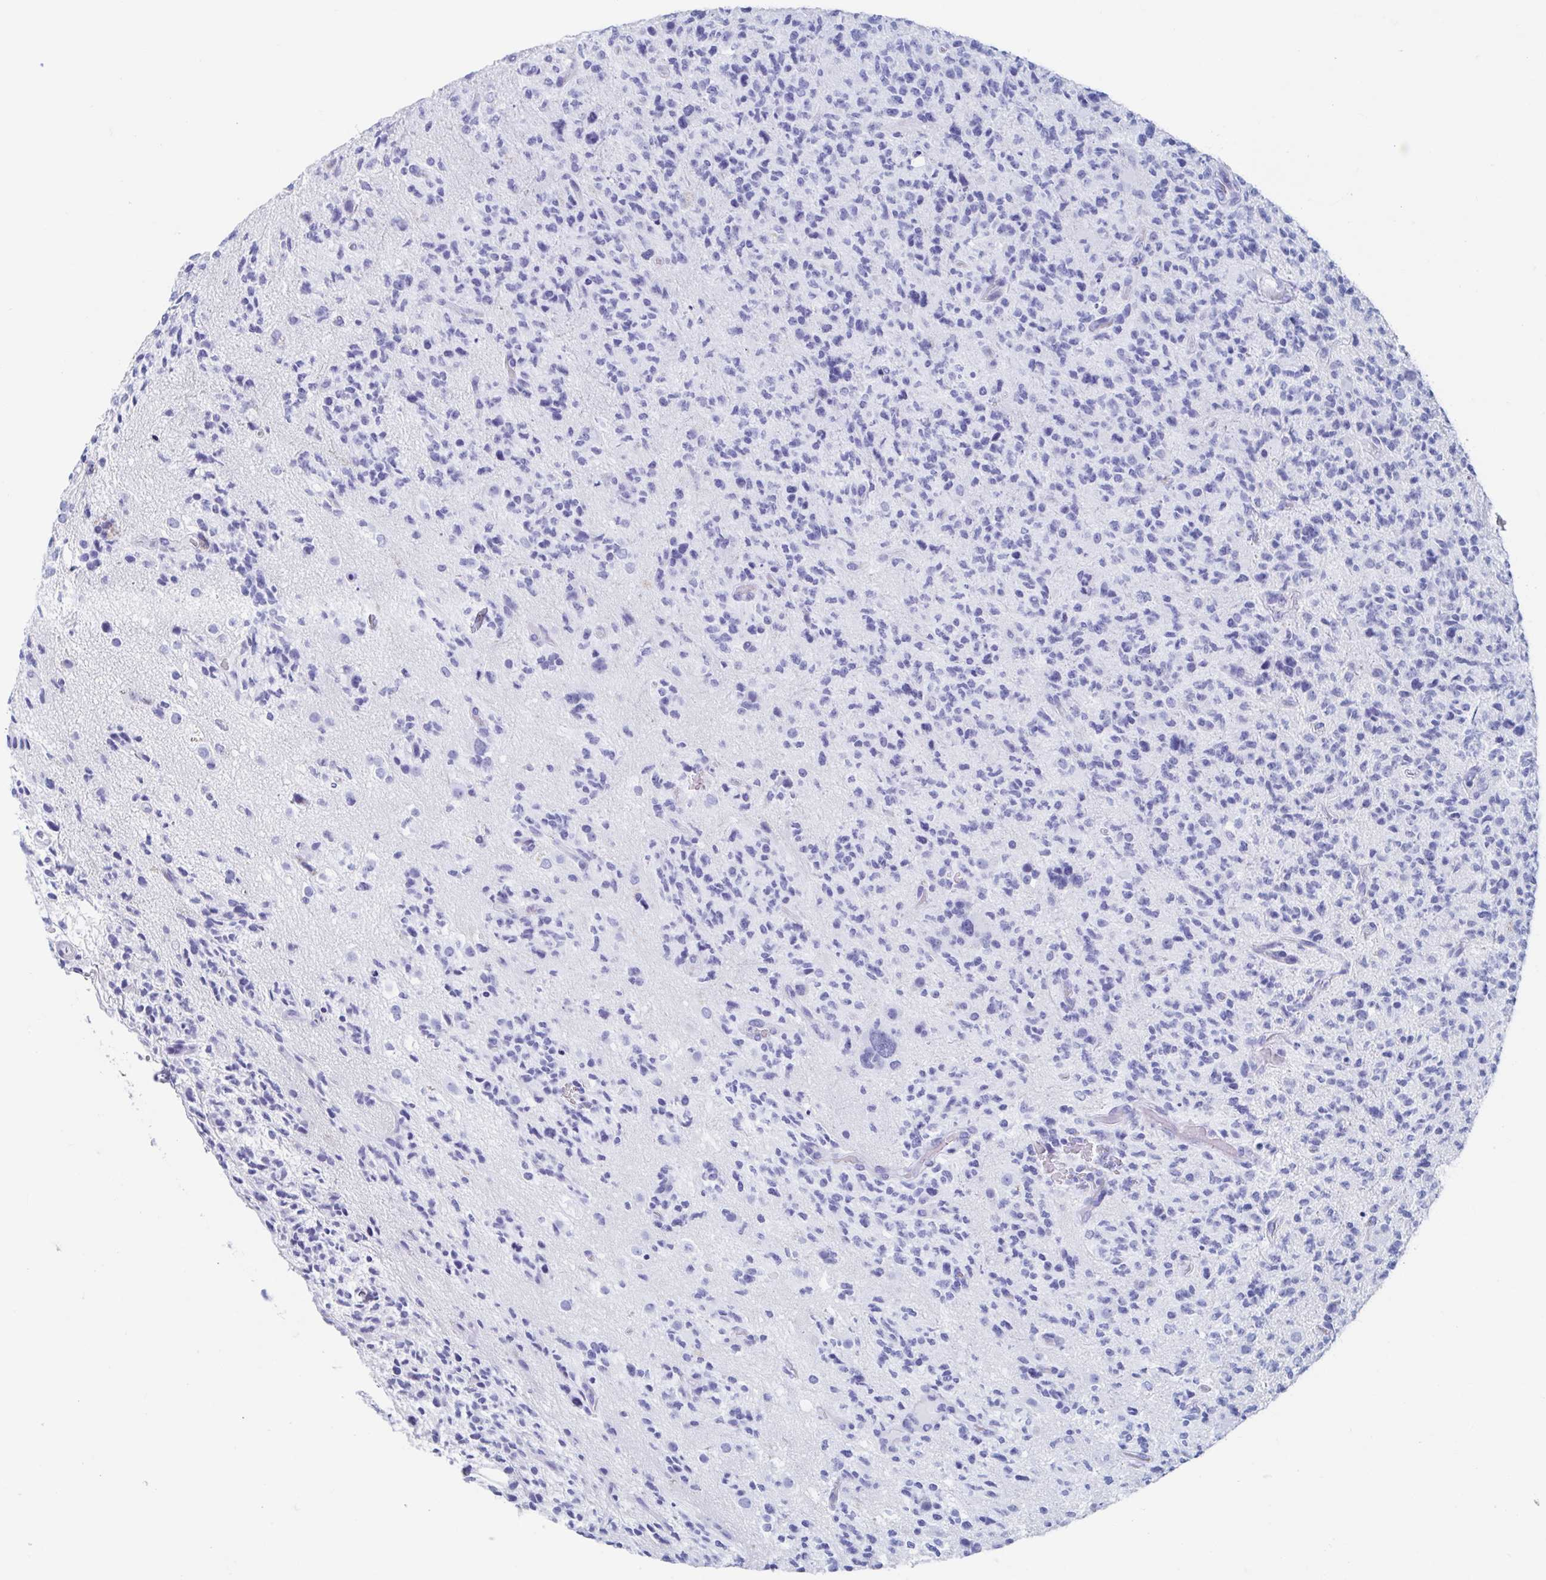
{"staining": {"intensity": "negative", "quantity": "none", "location": "none"}, "tissue": "glioma", "cell_type": "Tumor cells", "image_type": "cancer", "snomed": [{"axis": "morphology", "description": "Glioma, malignant, High grade"}, {"axis": "topography", "description": "Brain"}], "caption": "The IHC micrograph has no significant positivity in tumor cells of malignant glioma (high-grade) tissue. (Brightfield microscopy of DAB (3,3'-diaminobenzidine) immunohistochemistry at high magnification).", "gene": "HDGFL1", "patient": {"sex": "female", "age": 71}}